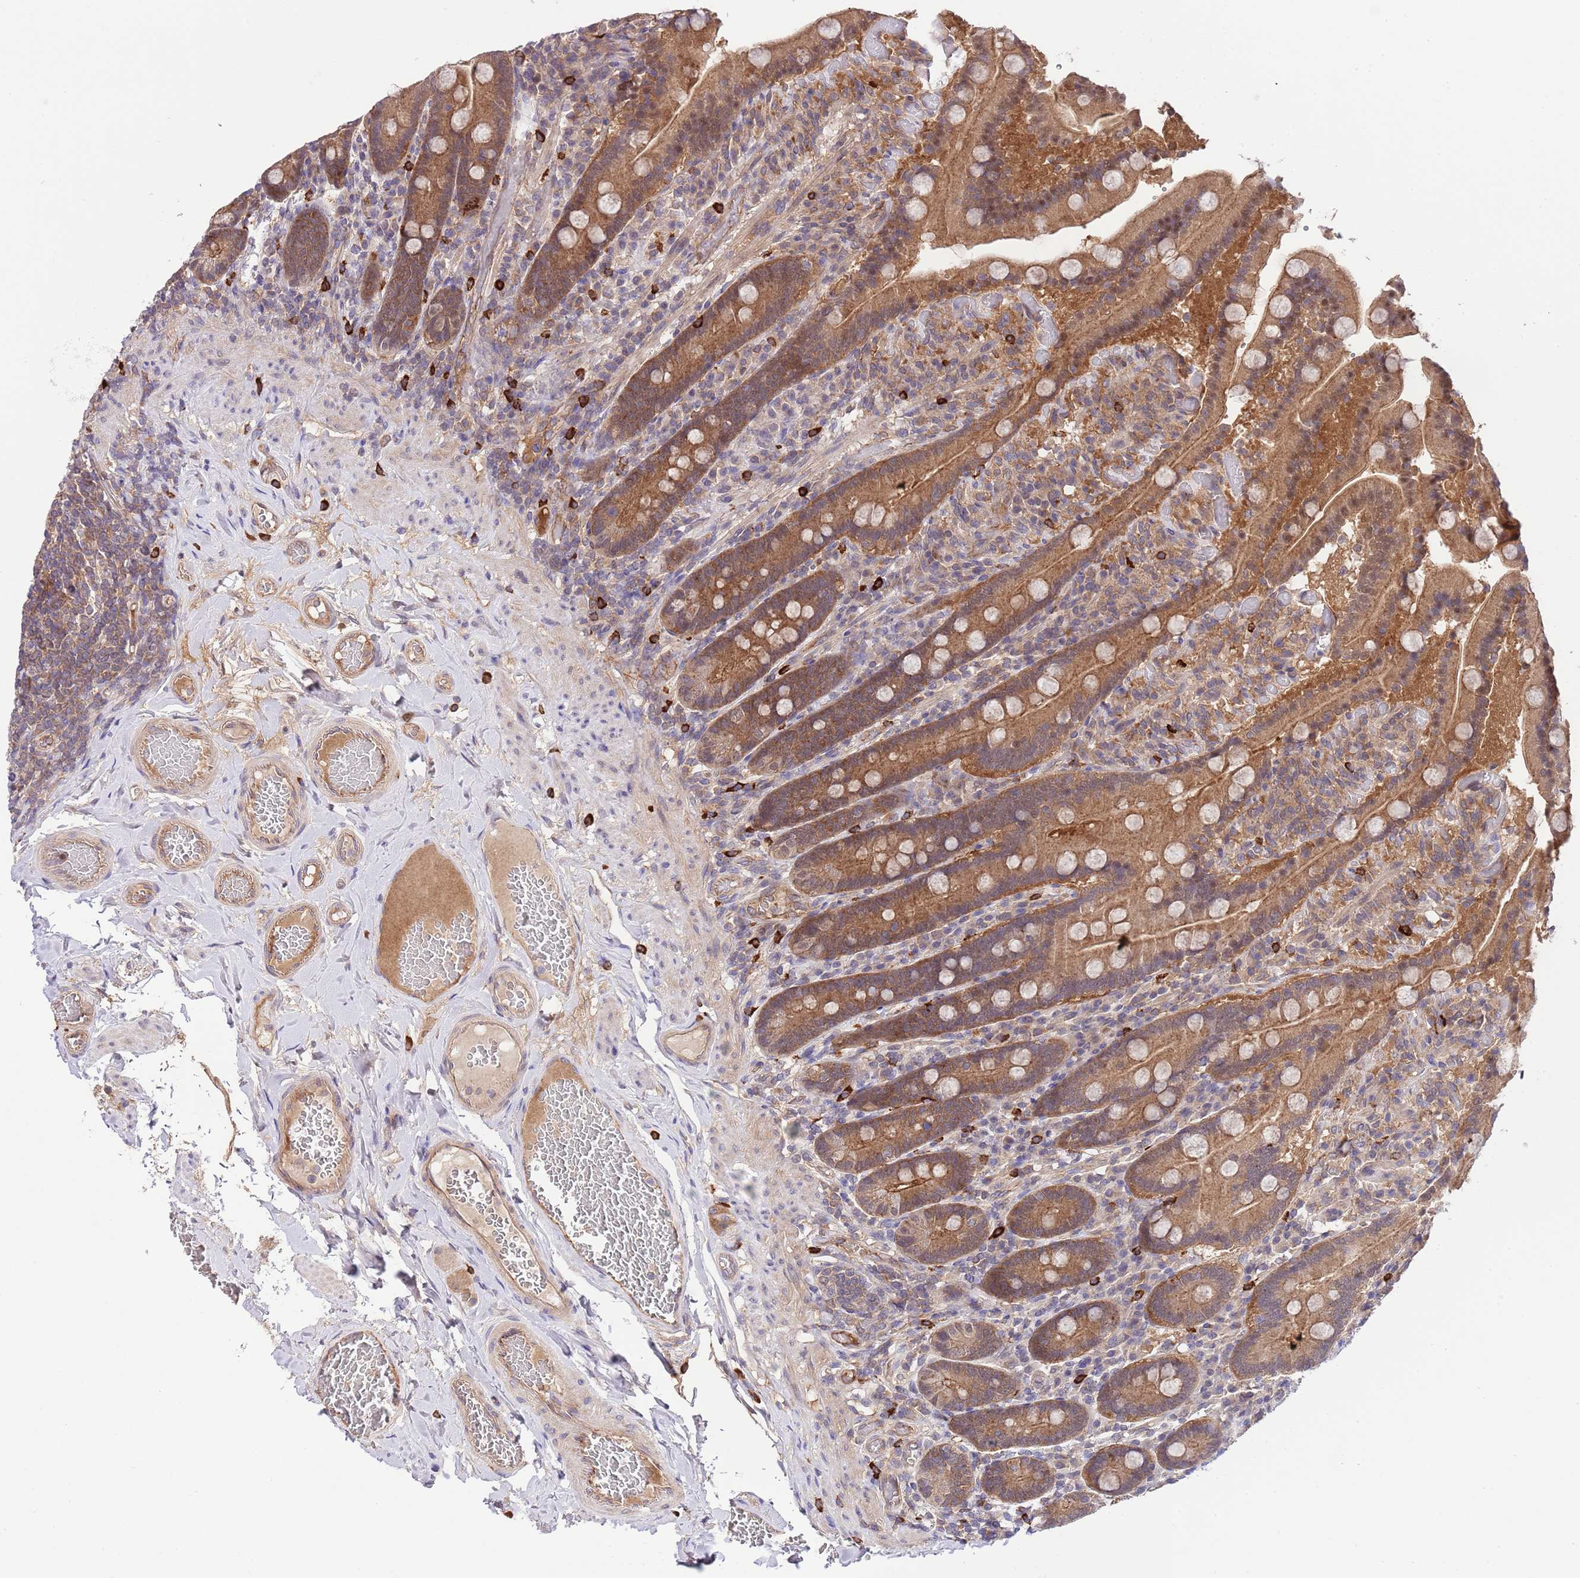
{"staining": {"intensity": "moderate", "quantity": ">75%", "location": "cytoplasmic/membranous"}, "tissue": "duodenum", "cell_type": "Glandular cells", "image_type": "normal", "snomed": [{"axis": "morphology", "description": "Normal tissue, NOS"}, {"axis": "topography", "description": "Duodenum"}], "caption": "Immunohistochemical staining of unremarkable human duodenum displays moderate cytoplasmic/membranous protein staining in about >75% of glandular cells. (DAB IHC with brightfield microscopy, high magnification).", "gene": "DONSON", "patient": {"sex": "female", "age": 62}}